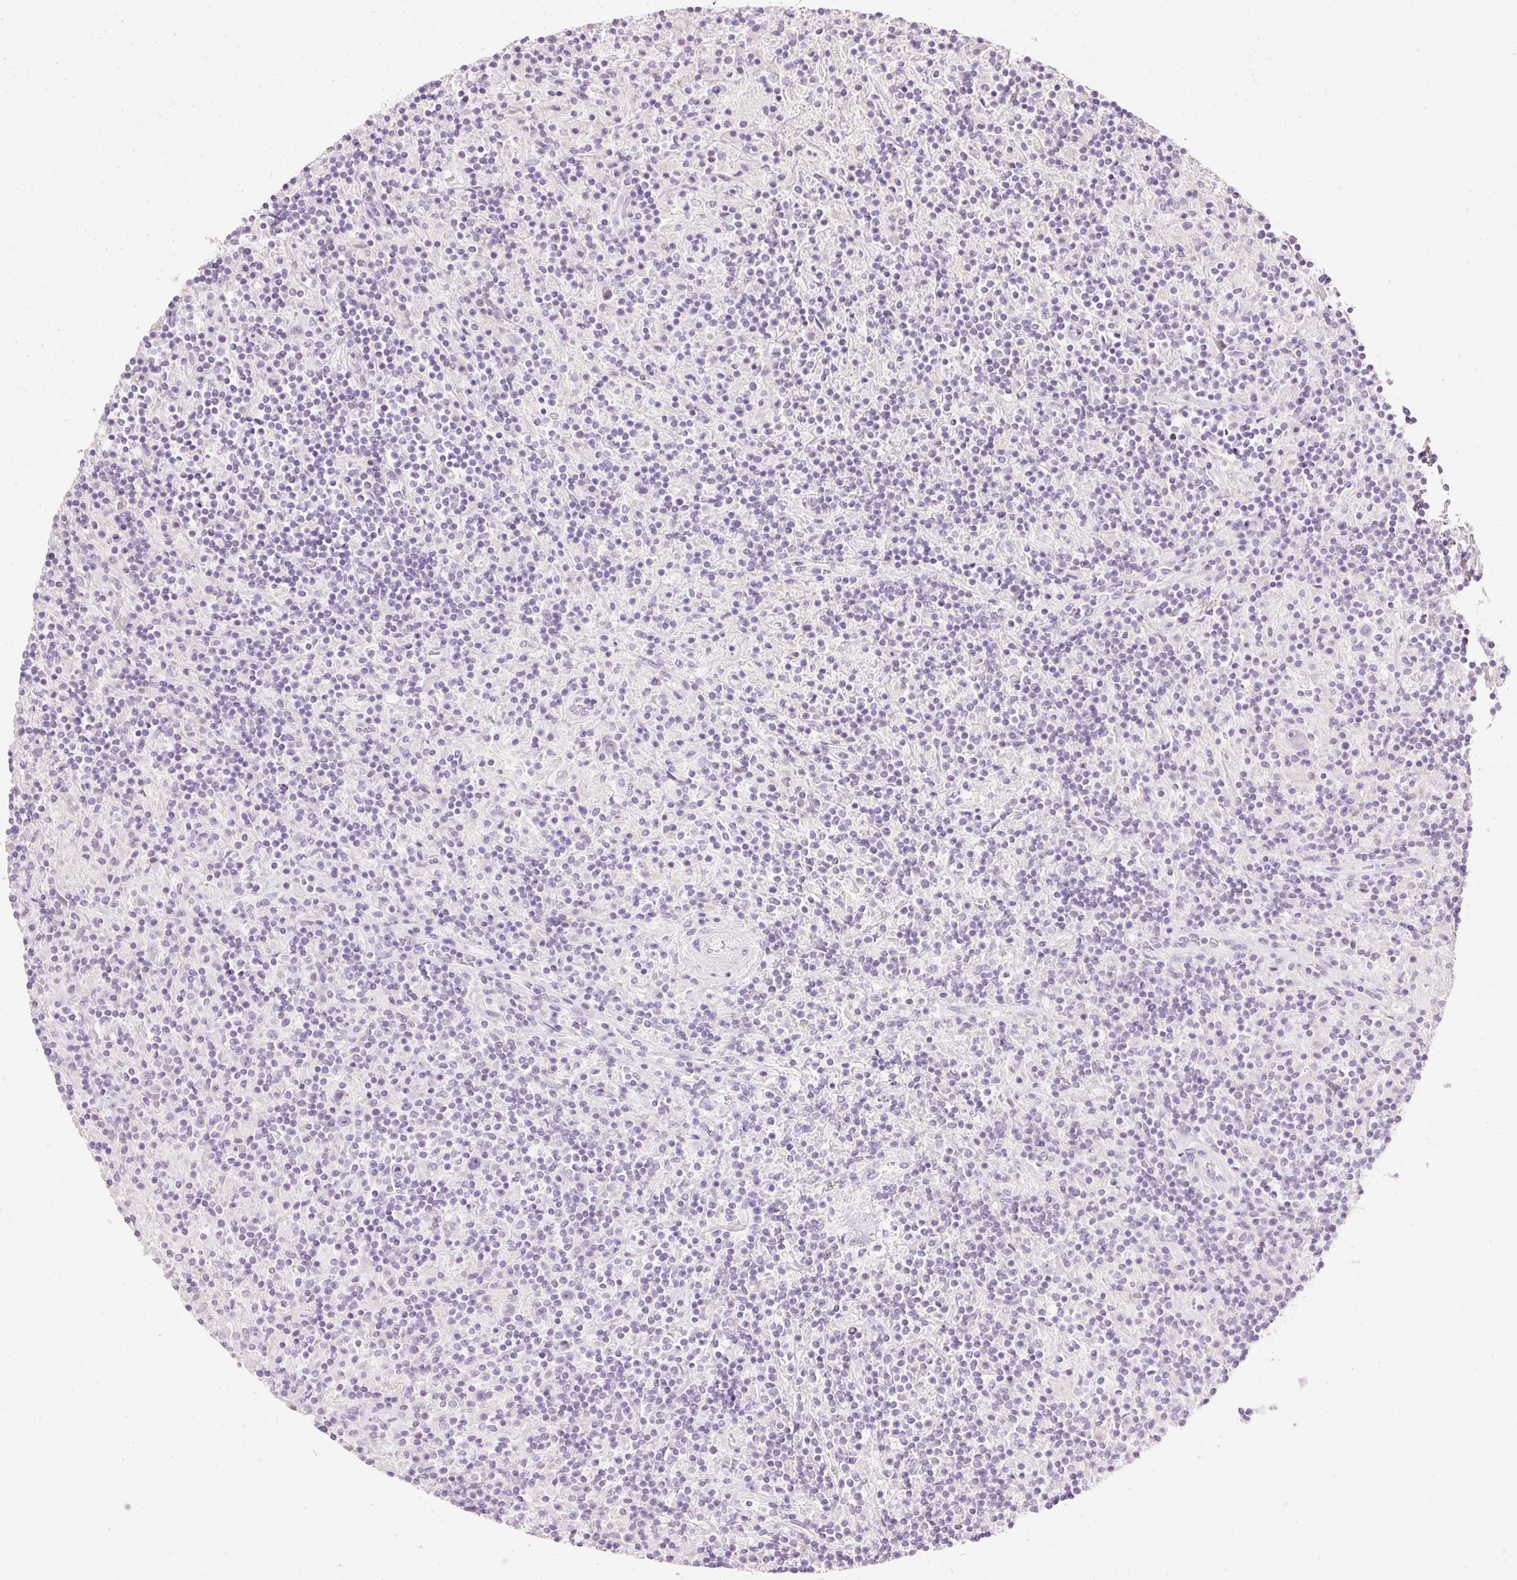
{"staining": {"intensity": "negative", "quantity": "none", "location": "none"}, "tissue": "lymphoma", "cell_type": "Tumor cells", "image_type": "cancer", "snomed": [{"axis": "morphology", "description": "Hodgkin's disease, NOS"}, {"axis": "topography", "description": "Lymph node"}], "caption": "The photomicrograph displays no staining of tumor cells in Hodgkin's disease.", "gene": "ELAVL3", "patient": {"sex": "male", "age": 70}}